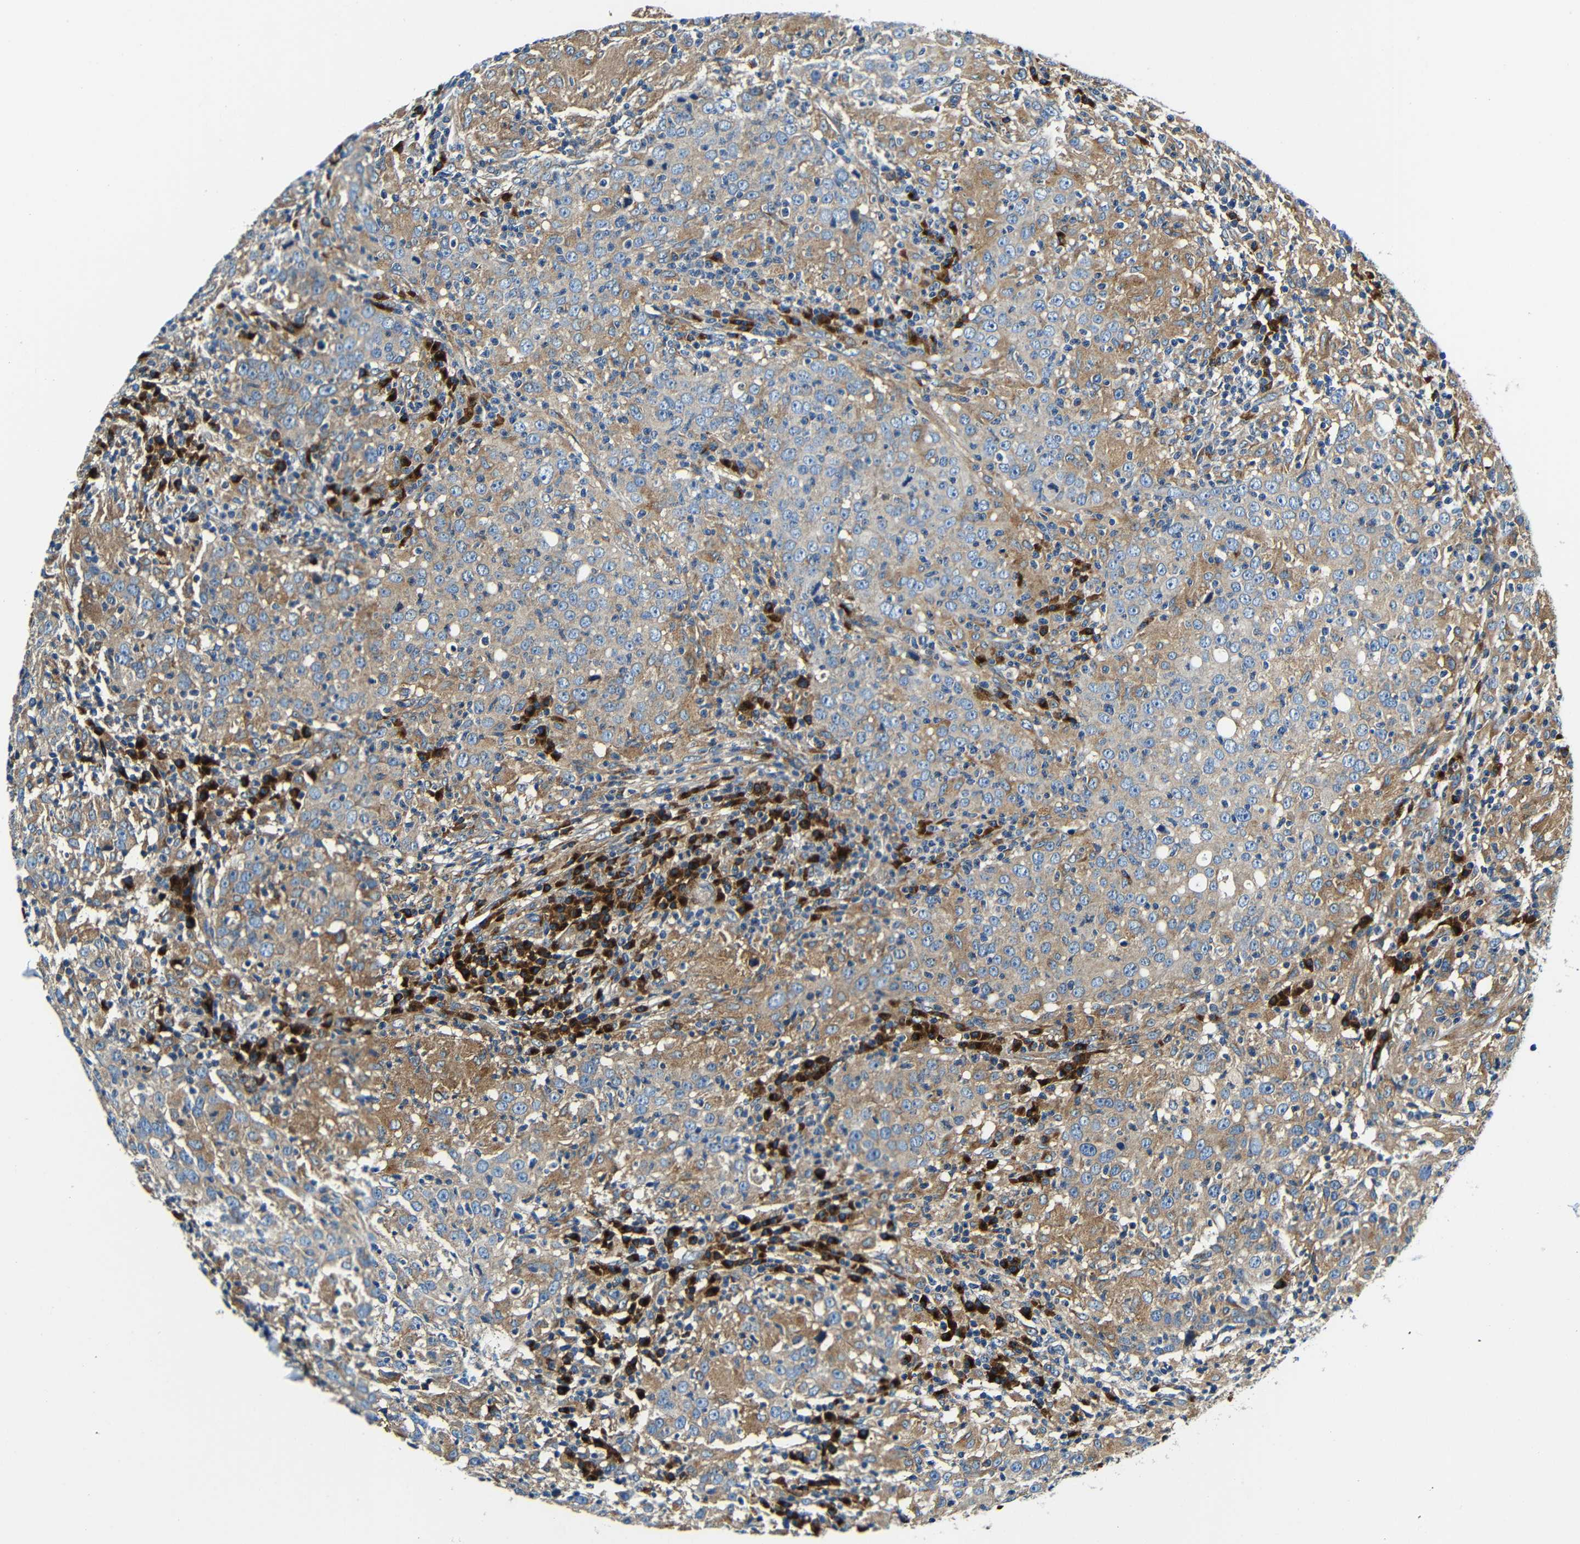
{"staining": {"intensity": "moderate", "quantity": ">75%", "location": "cytoplasmic/membranous"}, "tissue": "head and neck cancer", "cell_type": "Tumor cells", "image_type": "cancer", "snomed": [{"axis": "morphology", "description": "Adenocarcinoma, NOS"}, {"axis": "topography", "description": "Salivary gland"}, {"axis": "topography", "description": "Head-Neck"}], "caption": "Approximately >75% of tumor cells in adenocarcinoma (head and neck) reveal moderate cytoplasmic/membranous protein staining as visualized by brown immunohistochemical staining.", "gene": "USO1", "patient": {"sex": "female", "age": 65}}